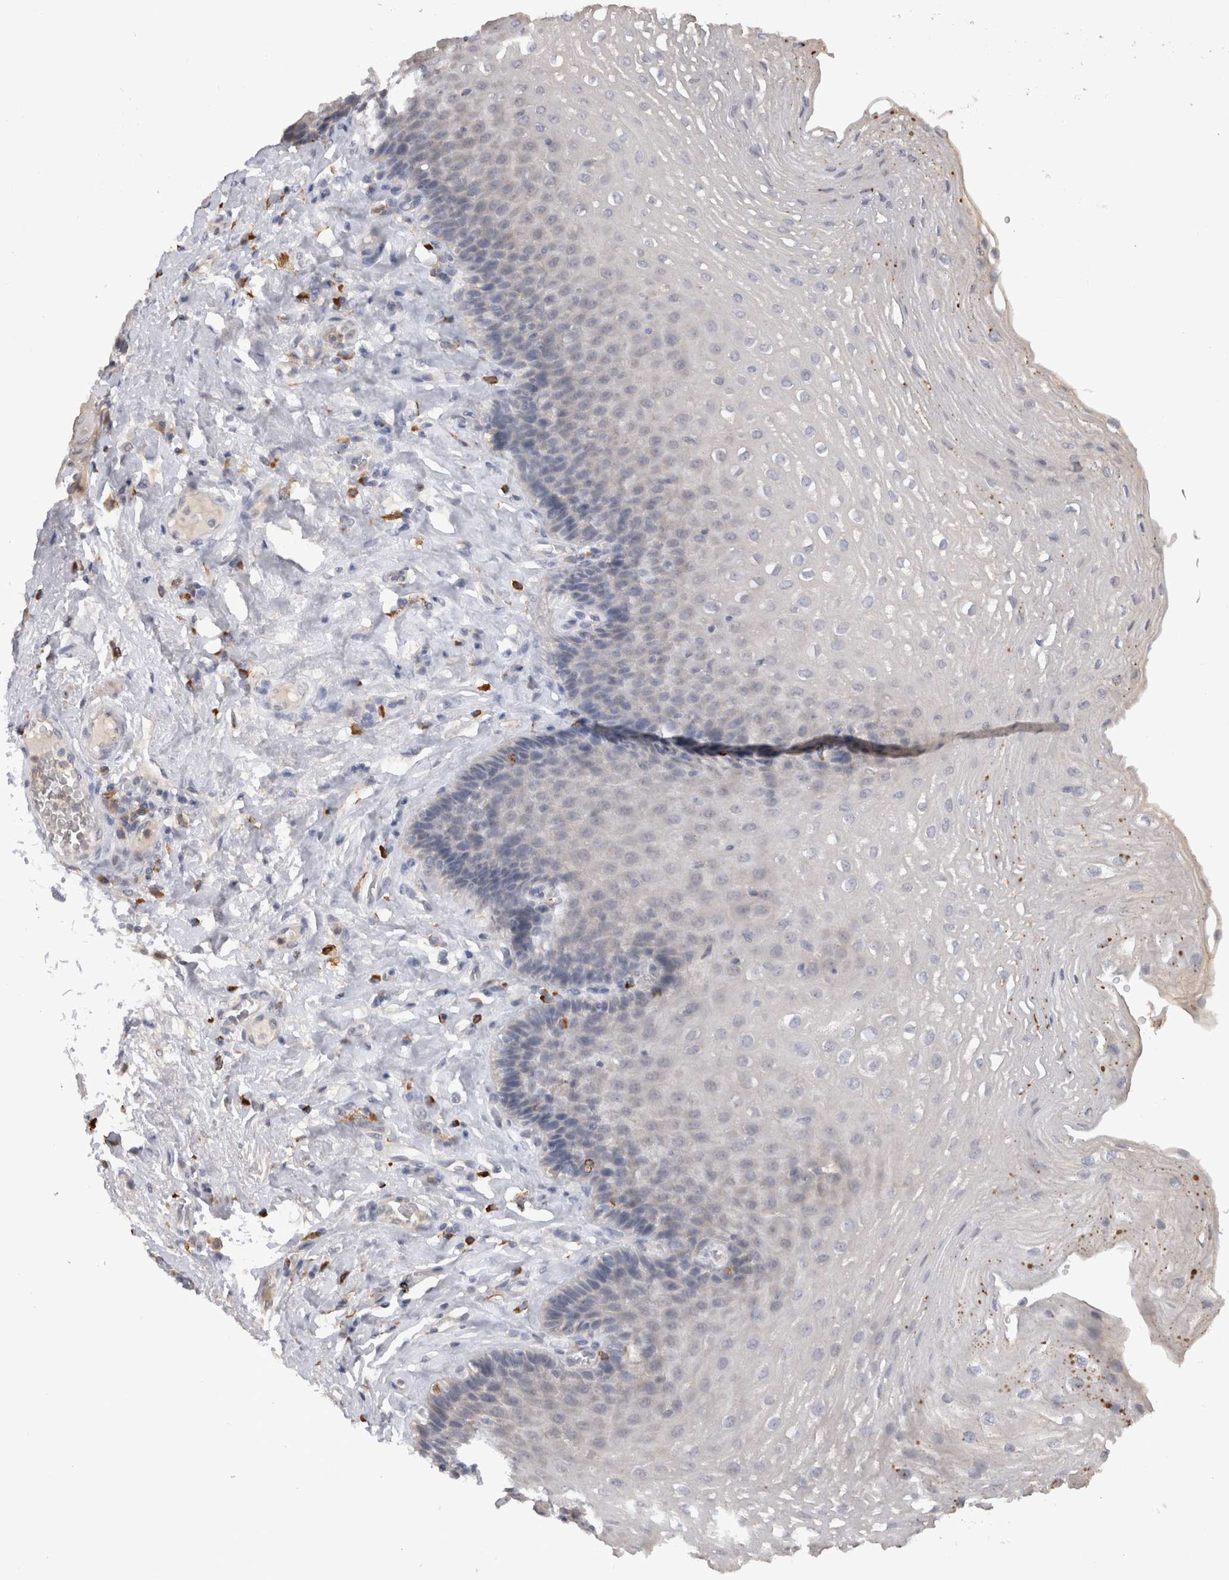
{"staining": {"intensity": "negative", "quantity": "none", "location": "none"}, "tissue": "esophagus", "cell_type": "Squamous epithelial cells", "image_type": "normal", "snomed": [{"axis": "morphology", "description": "Normal tissue, NOS"}, {"axis": "topography", "description": "Esophagus"}], "caption": "The IHC photomicrograph has no significant staining in squamous epithelial cells of esophagus. (DAB (3,3'-diaminobenzidine) IHC with hematoxylin counter stain).", "gene": "VSIG4", "patient": {"sex": "female", "age": 66}}